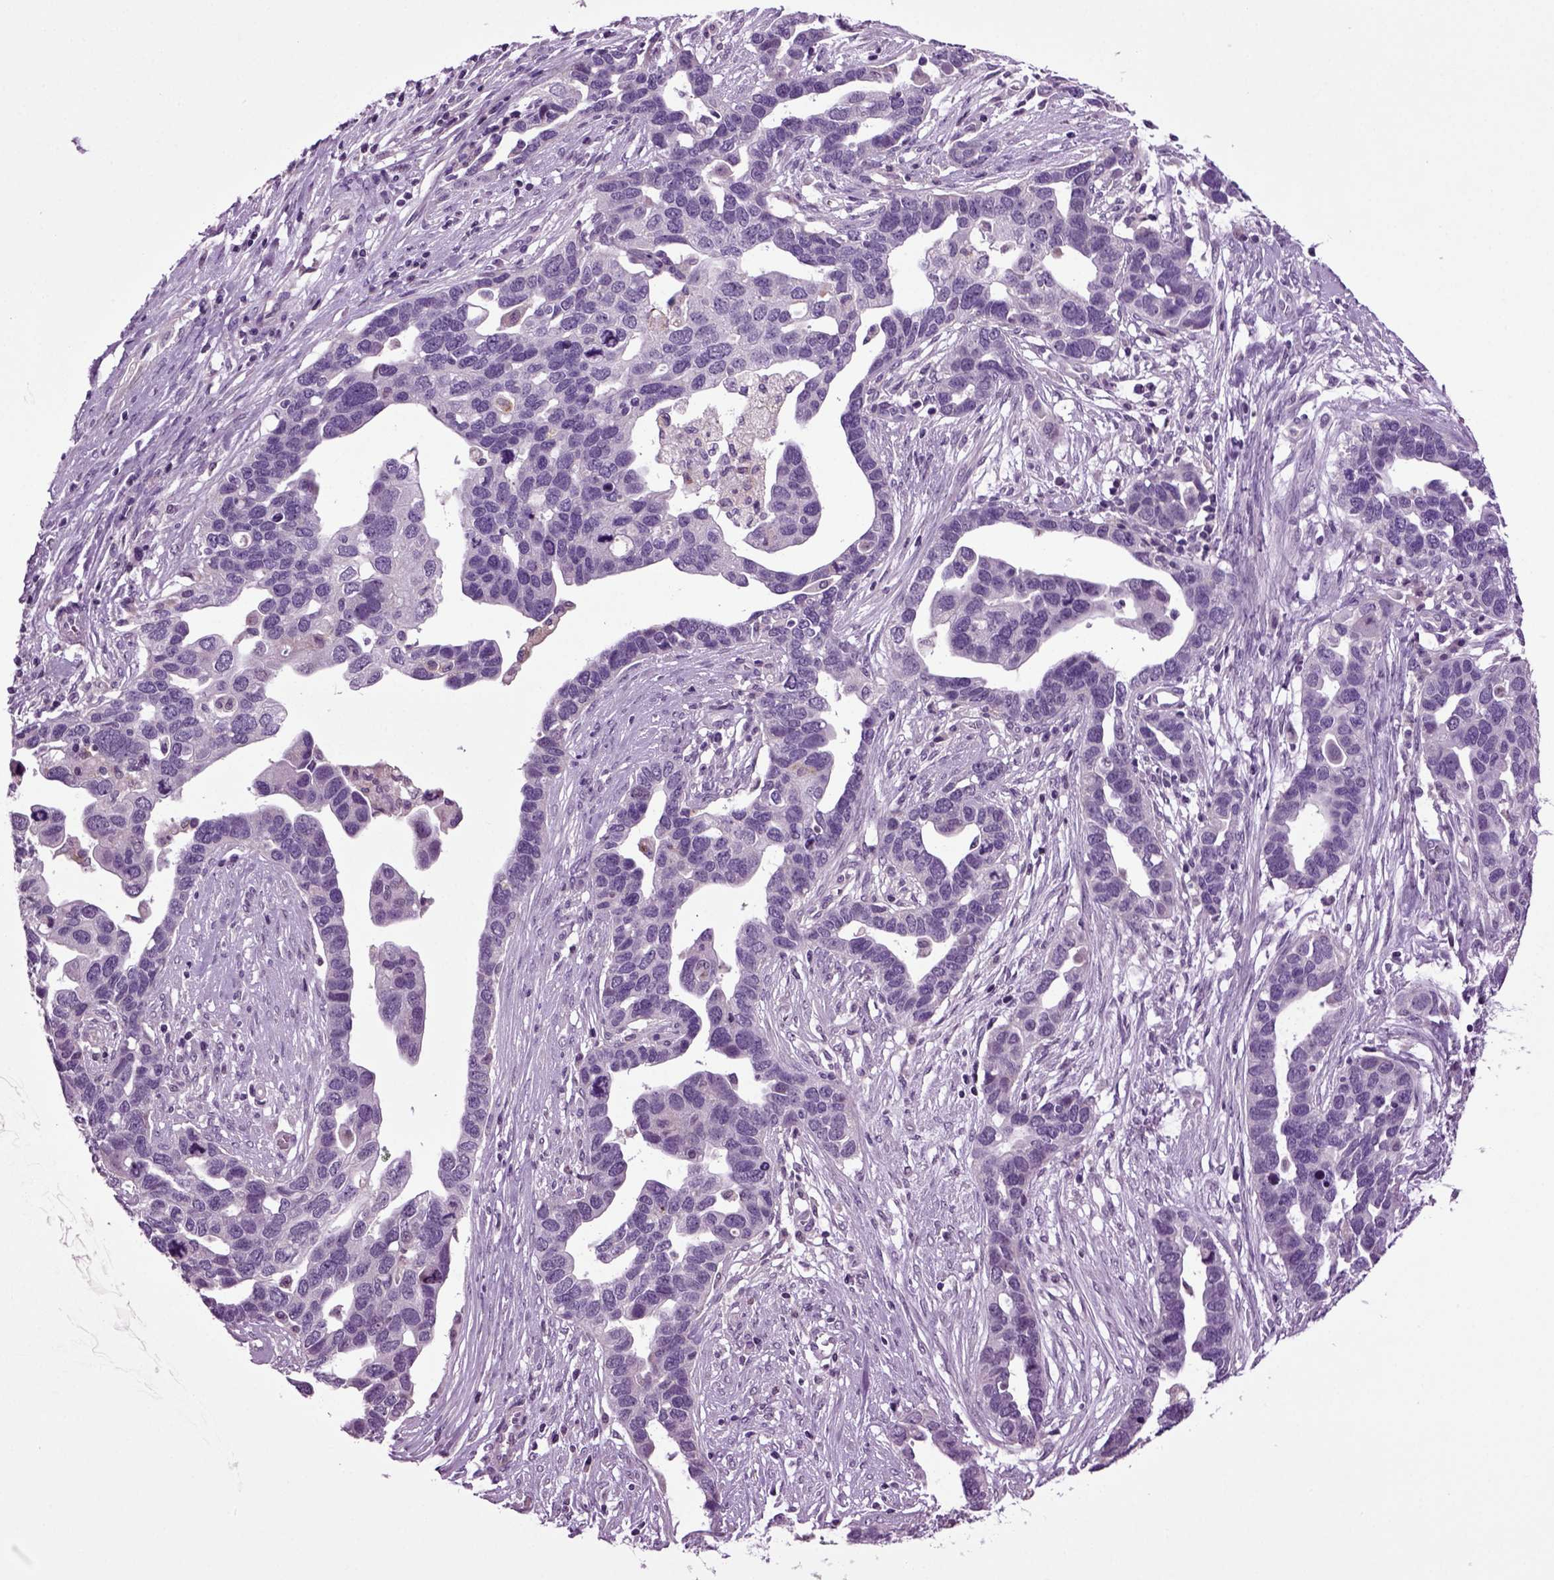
{"staining": {"intensity": "negative", "quantity": "none", "location": "none"}, "tissue": "ovarian cancer", "cell_type": "Tumor cells", "image_type": "cancer", "snomed": [{"axis": "morphology", "description": "Cystadenocarcinoma, serous, NOS"}, {"axis": "topography", "description": "Ovary"}], "caption": "Immunohistochemistry (IHC) histopathology image of neoplastic tissue: human ovarian serous cystadenocarcinoma stained with DAB demonstrates no significant protein staining in tumor cells. (Immunohistochemistry, brightfield microscopy, high magnification).", "gene": "FGF11", "patient": {"sex": "female", "age": 54}}